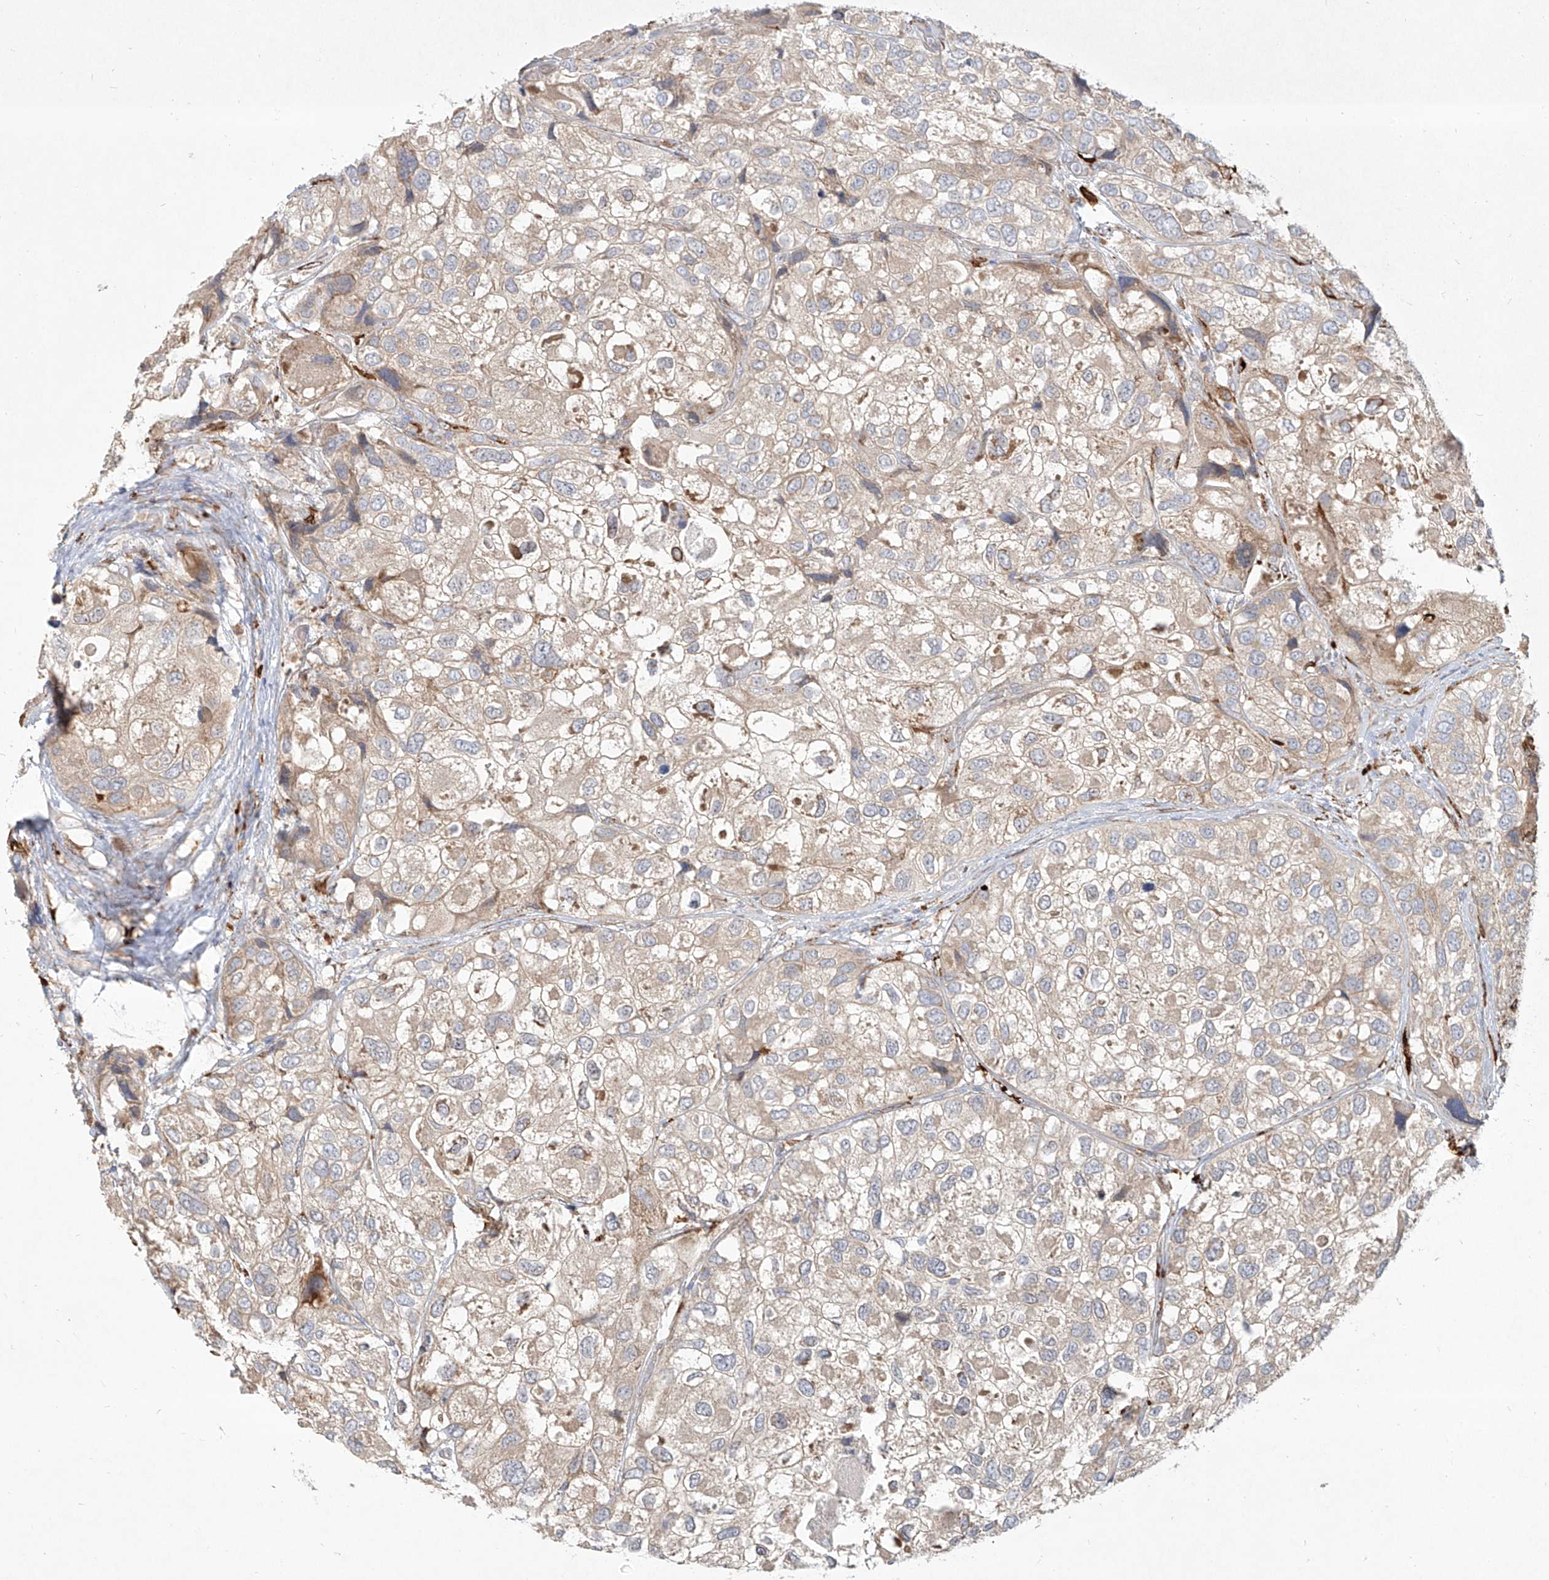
{"staining": {"intensity": "weak", "quantity": "25%-75%", "location": "cytoplasmic/membranous"}, "tissue": "urothelial cancer", "cell_type": "Tumor cells", "image_type": "cancer", "snomed": [{"axis": "morphology", "description": "Urothelial carcinoma, High grade"}, {"axis": "topography", "description": "Urinary bladder"}], "caption": "The histopathology image shows immunohistochemical staining of high-grade urothelial carcinoma. There is weak cytoplasmic/membranous positivity is present in about 25%-75% of tumor cells. Nuclei are stained in blue.", "gene": "CD209", "patient": {"sex": "female", "age": 64}}